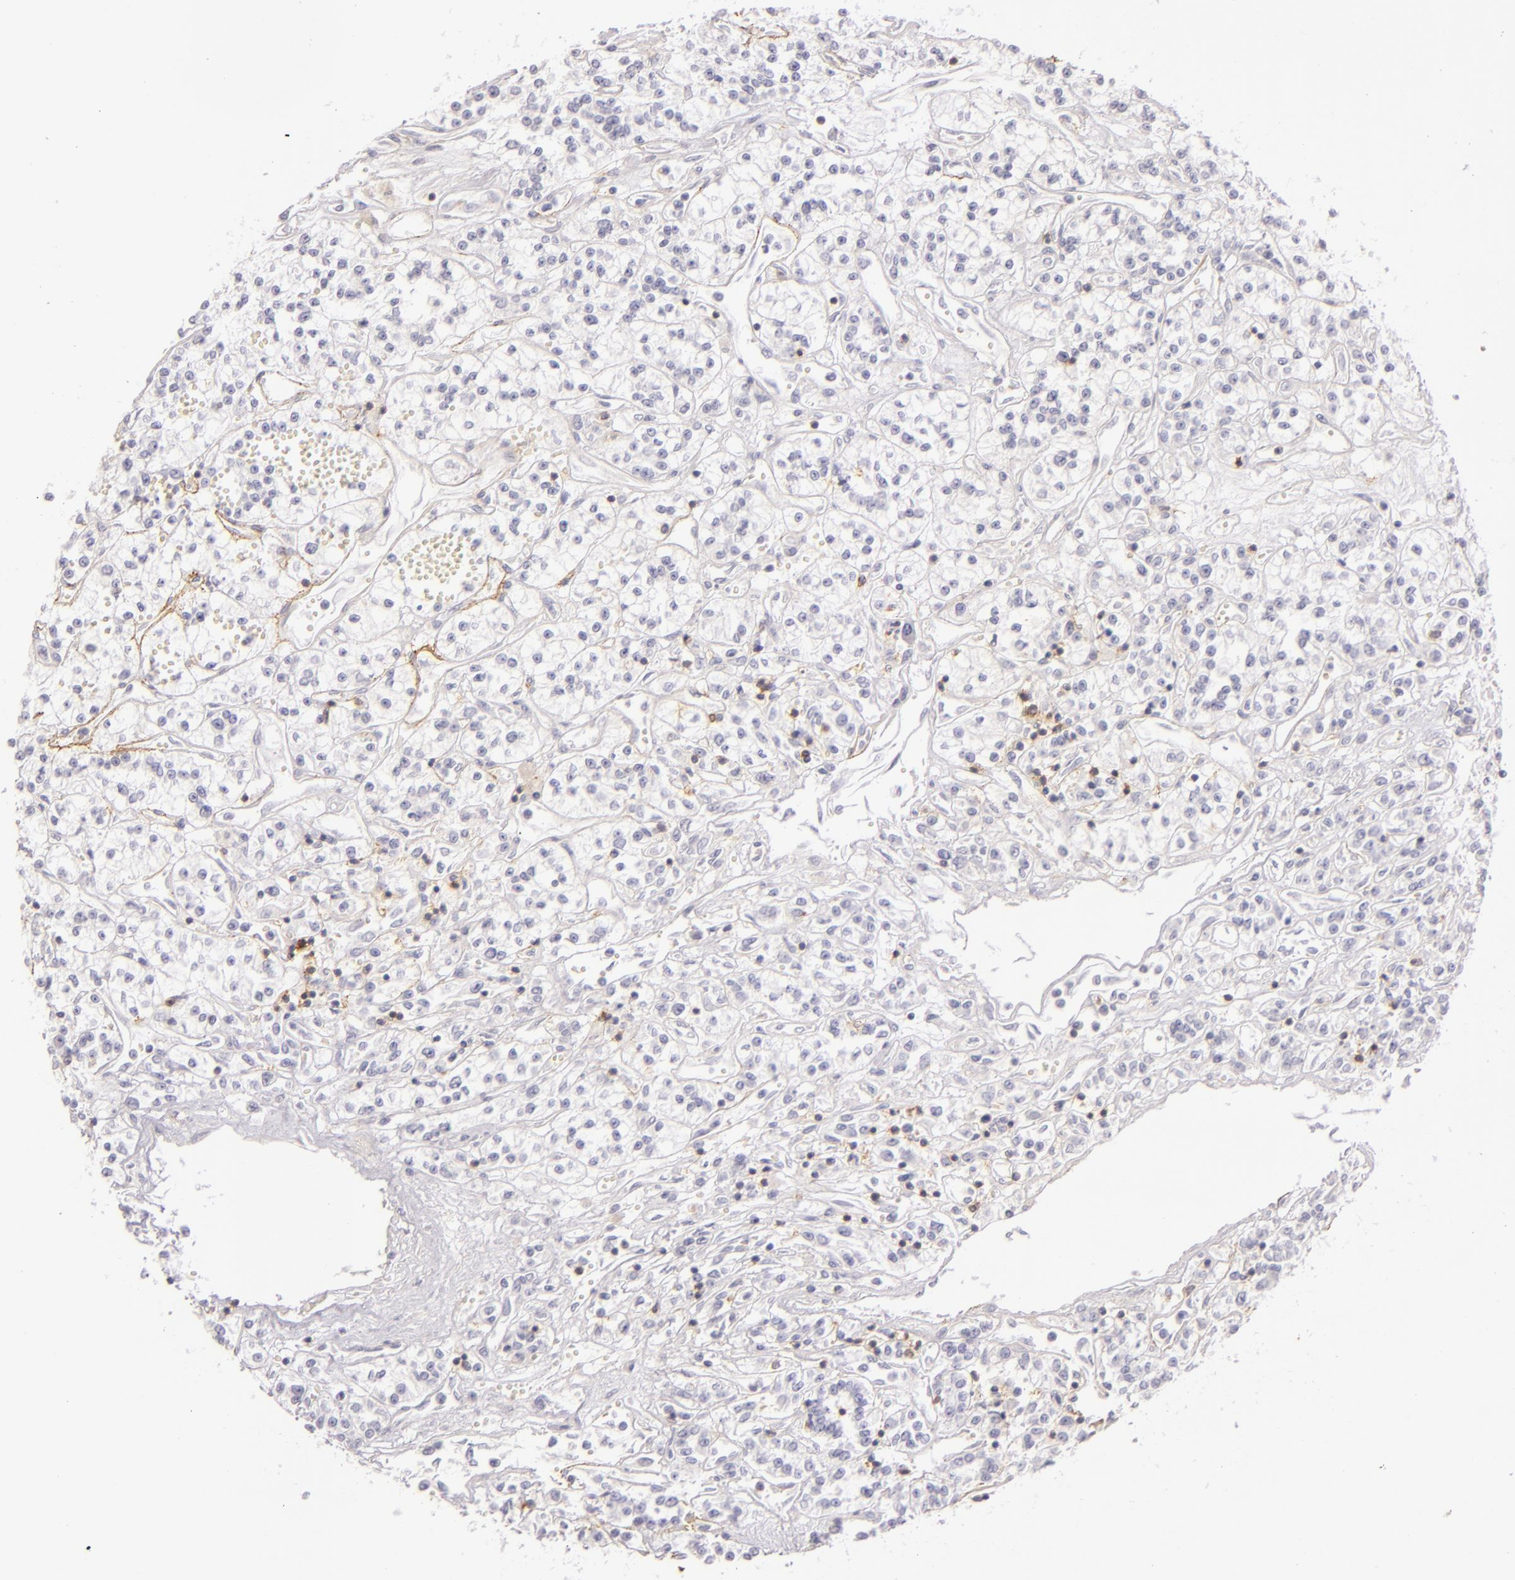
{"staining": {"intensity": "negative", "quantity": "none", "location": "none"}, "tissue": "renal cancer", "cell_type": "Tumor cells", "image_type": "cancer", "snomed": [{"axis": "morphology", "description": "Adenocarcinoma, NOS"}, {"axis": "topography", "description": "Kidney"}], "caption": "Renal cancer was stained to show a protein in brown. There is no significant expression in tumor cells. The staining was performed using DAB to visualize the protein expression in brown, while the nuclei were stained in blue with hematoxylin (Magnification: 20x).", "gene": "LAT", "patient": {"sex": "female", "age": 76}}